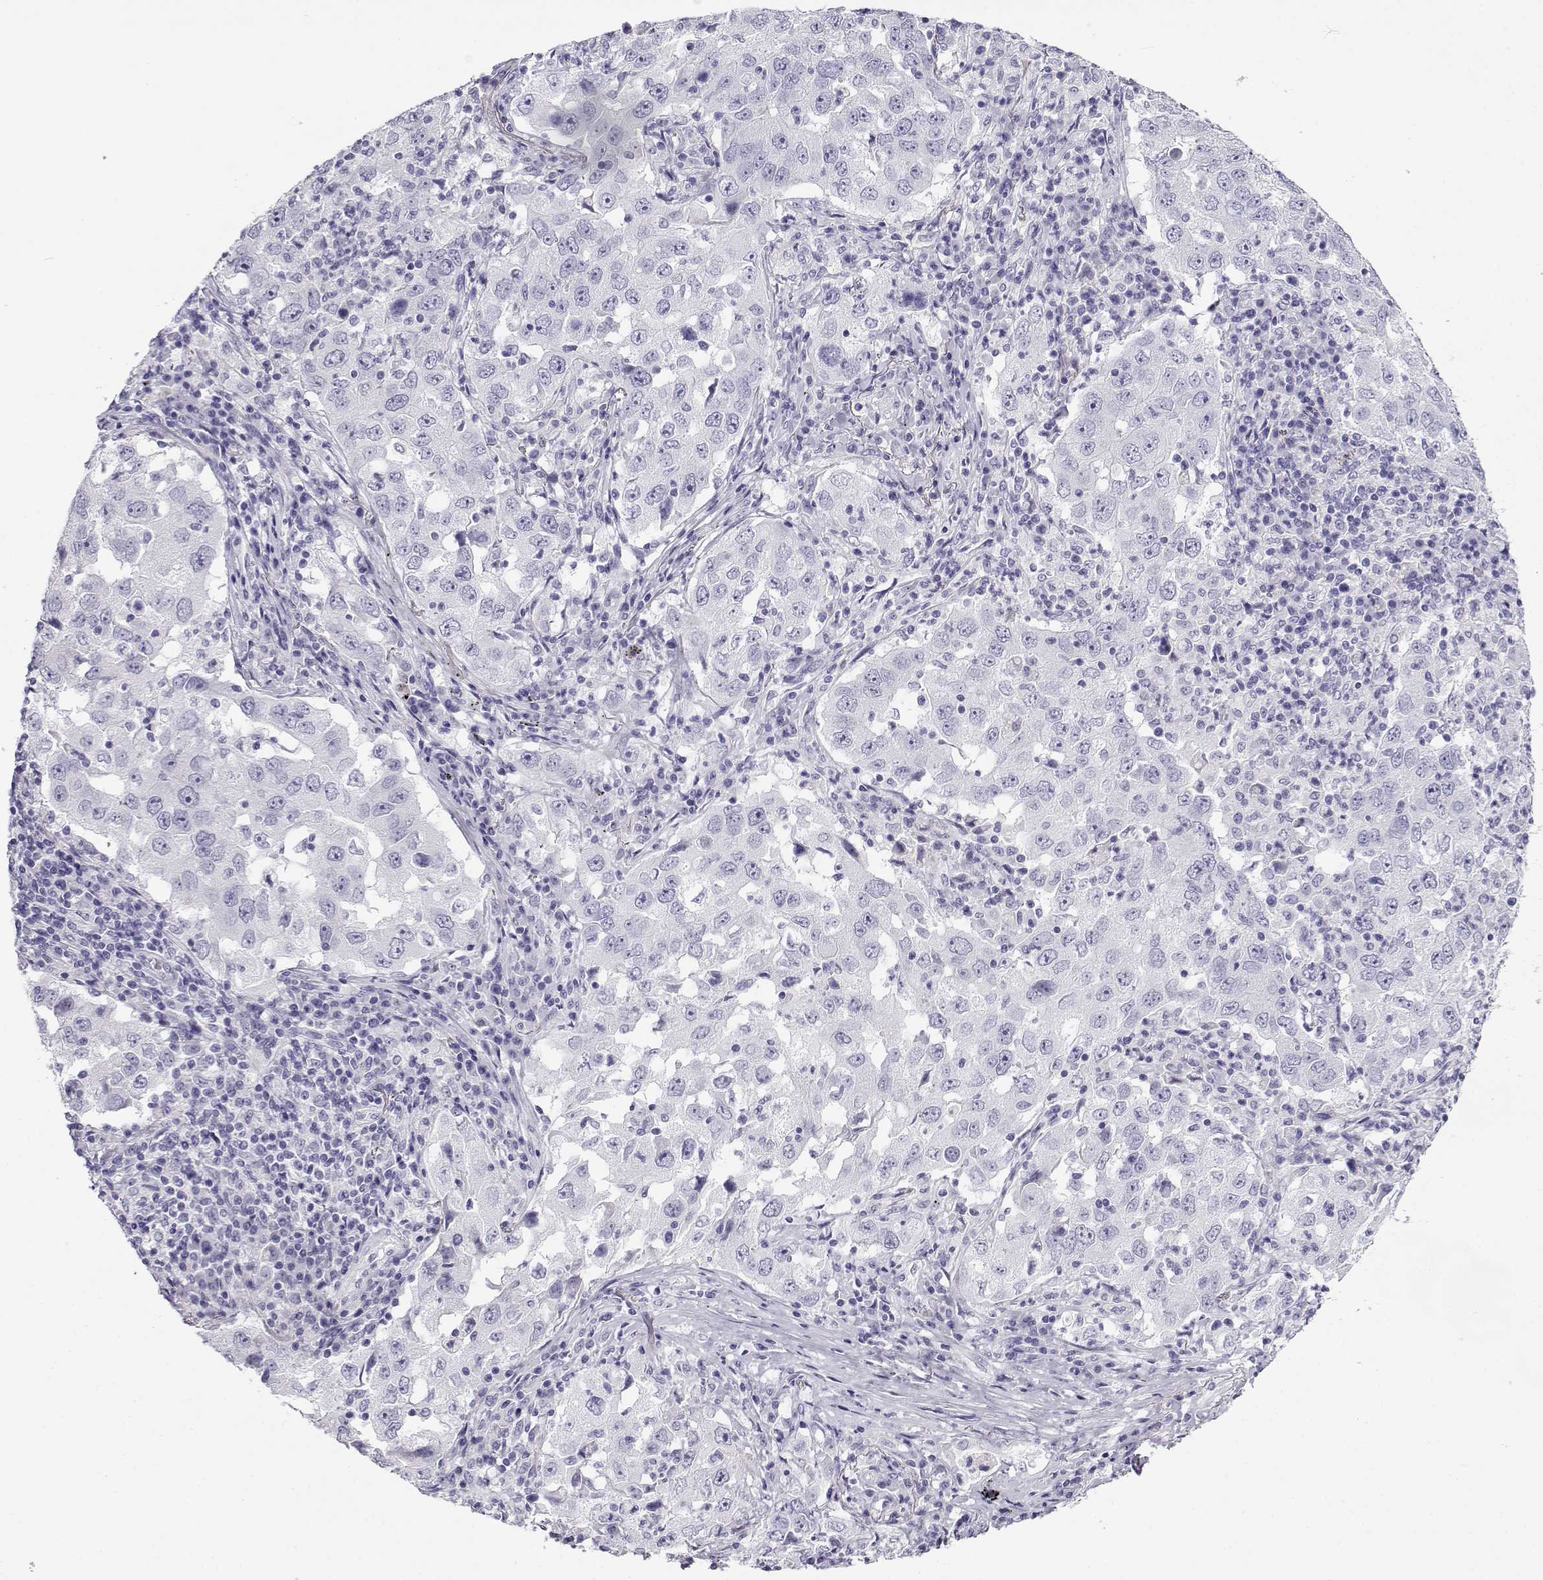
{"staining": {"intensity": "negative", "quantity": "none", "location": "none"}, "tissue": "lung cancer", "cell_type": "Tumor cells", "image_type": "cancer", "snomed": [{"axis": "morphology", "description": "Adenocarcinoma, NOS"}, {"axis": "topography", "description": "Lung"}], "caption": "Human lung cancer stained for a protein using immunohistochemistry (IHC) reveals no positivity in tumor cells.", "gene": "CABS1", "patient": {"sex": "male", "age": 73}}